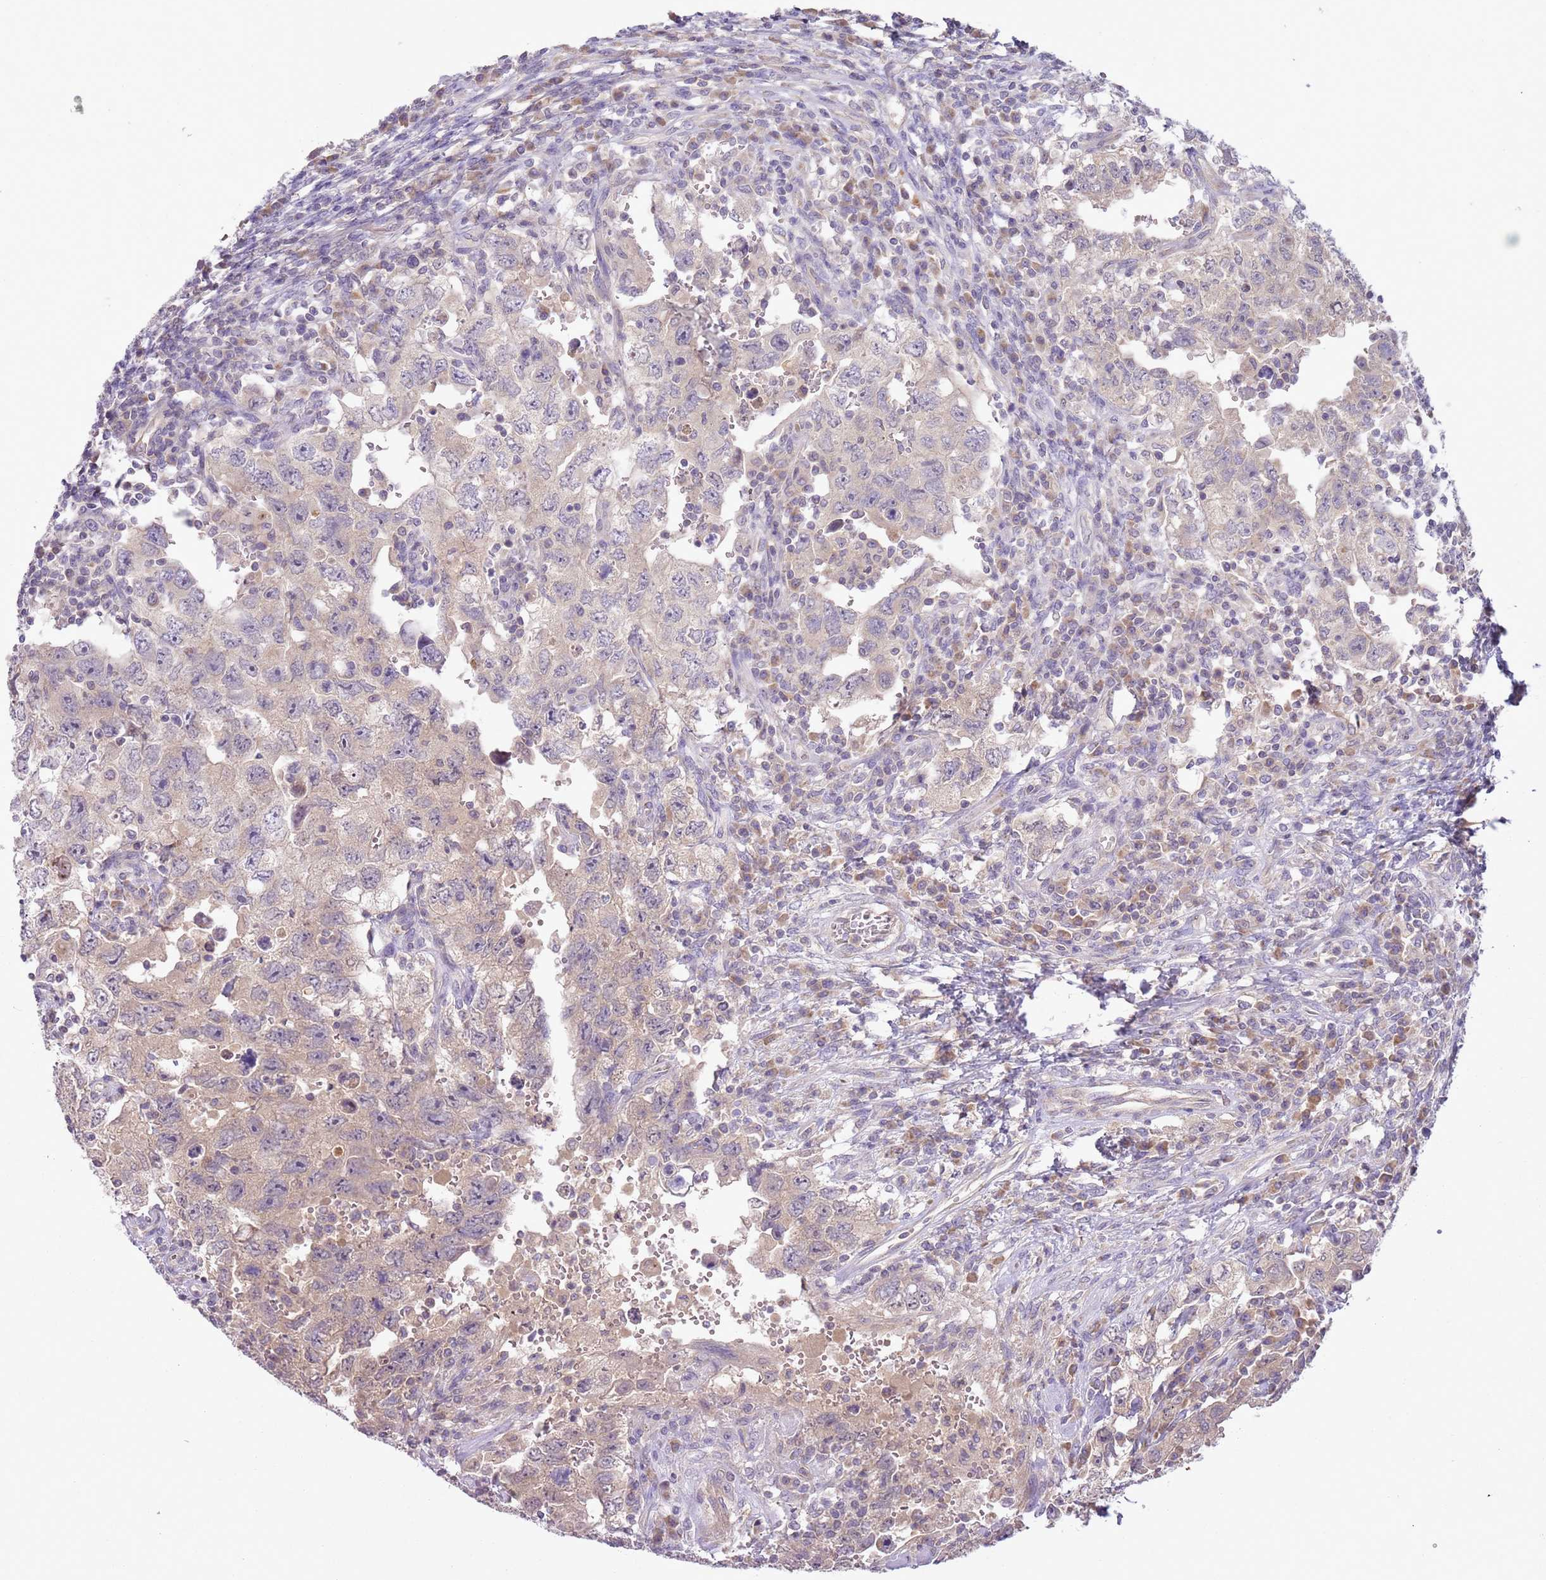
{"staining": {"intensity": "negative", "quantity": "none", "location": "none"}, "tissue": "testis cancer", "cell_type": "Tumor cells", "image_type": "cancer", "snomed": [{"axis": "morphology", "description": "Carcinoma, Embryonal, NOS"}, {"axis": "topography", "description": "Testis"}], "caption": "This photomicrograph is of testis cancer (embryonal carcinoma) stained with IHC to label a protein in brown with the nuclei are counter-stained blue. There is no expression in tumor cells.", "gene": "SKOR2", "patient": {"sex": "male", "age": 26}}